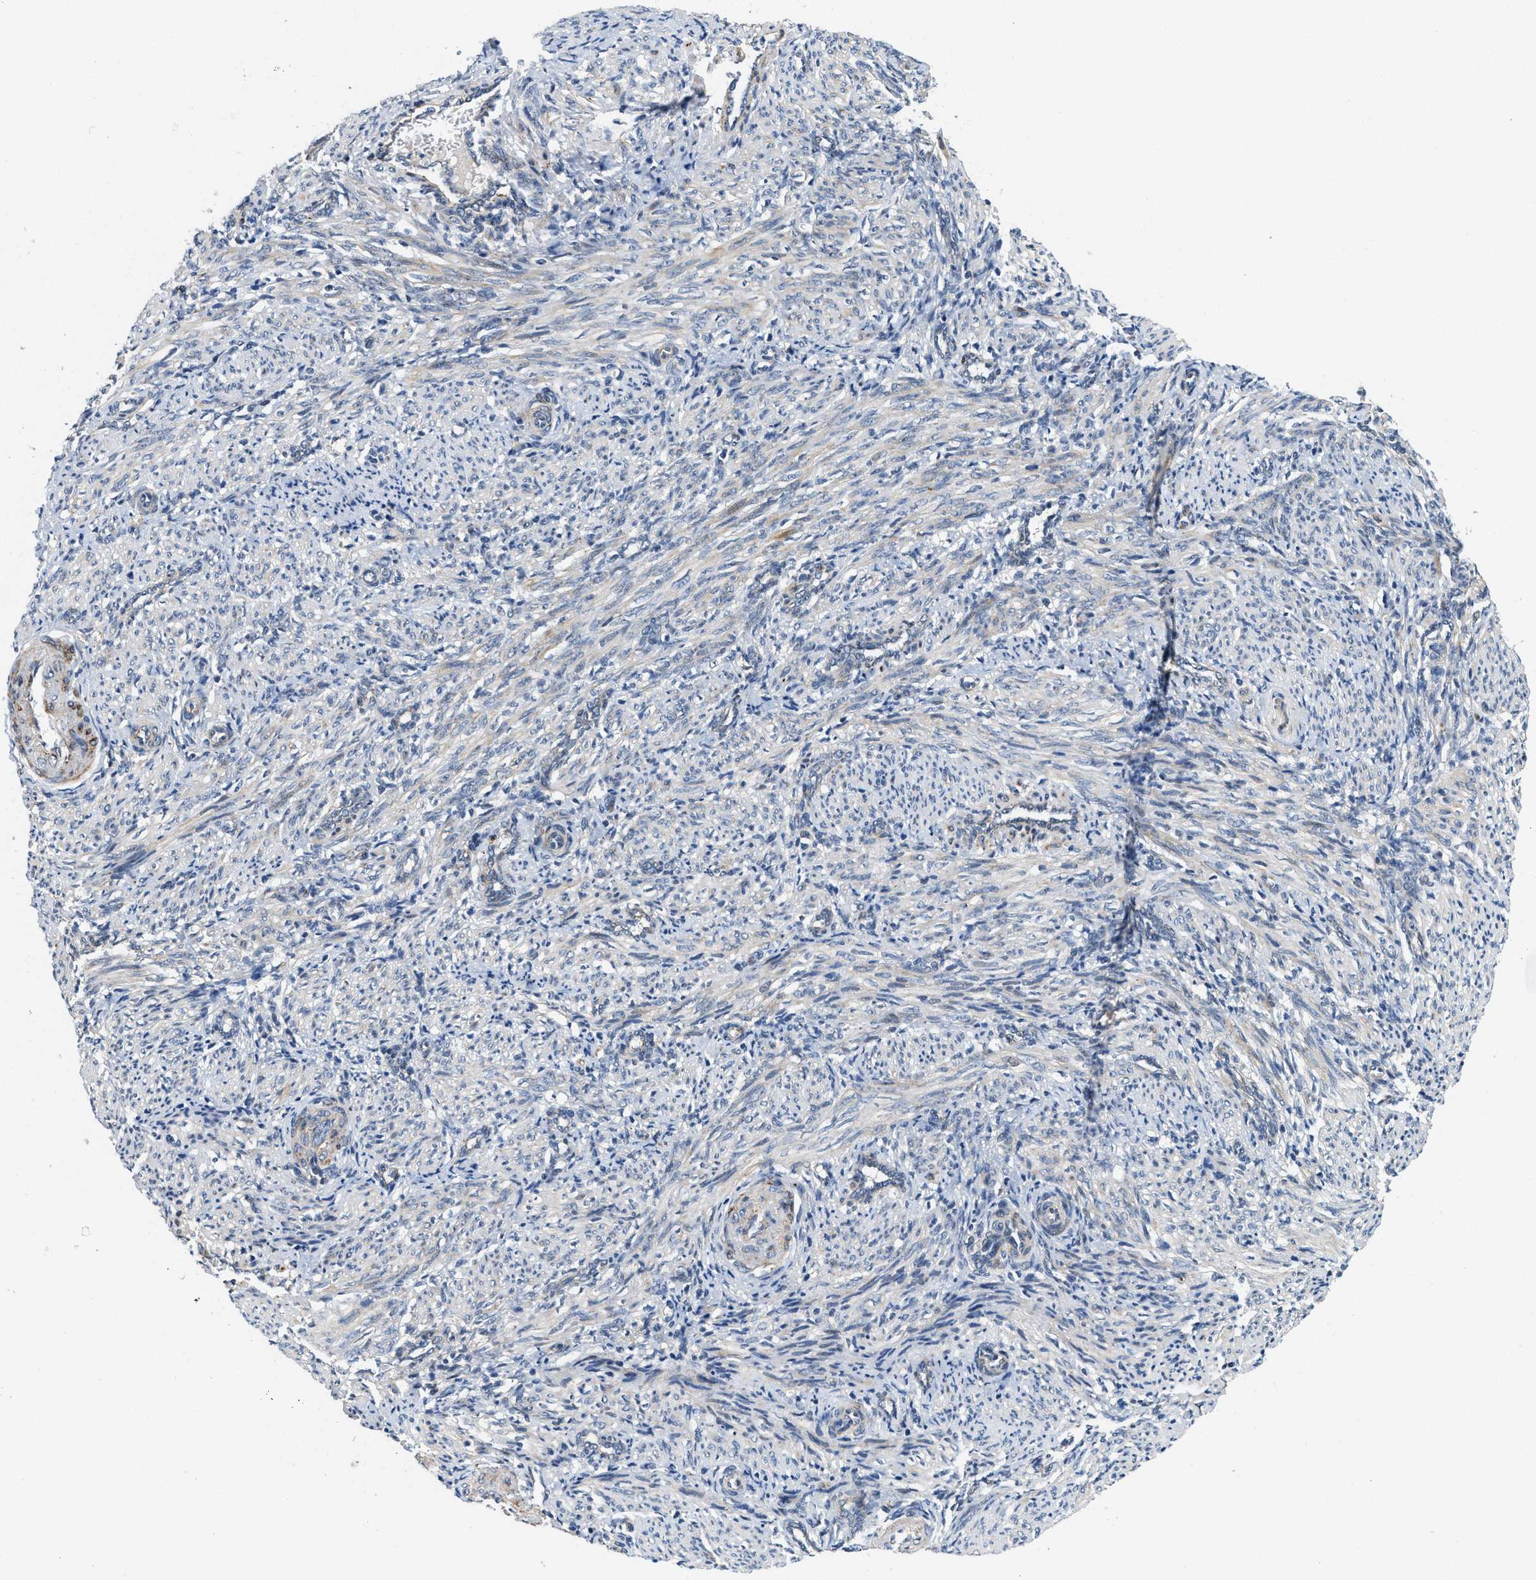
{"staining": {"intensity": "weak", "quantity": "25%-75%", "location": "cytoplasmic/membranous"}, "tissue": "smooth muscle", "cell_type": "Smooth muscle cells", "image_type": "normal", "snomed": [{"axis": "morphology", "description": "Normal tissue, NOS"}, {"axis": "topography", "description": "Endometrium"}], "caption": "Immunohistochemical staining of benign smooth muscle displays 25%-75% levels of weak cytoplasmic/membranous protein expression in about 25%-75% of smooth muscle cells.", "gene": "ZNF599", "patient": {"sex": "female", "age": 33}}